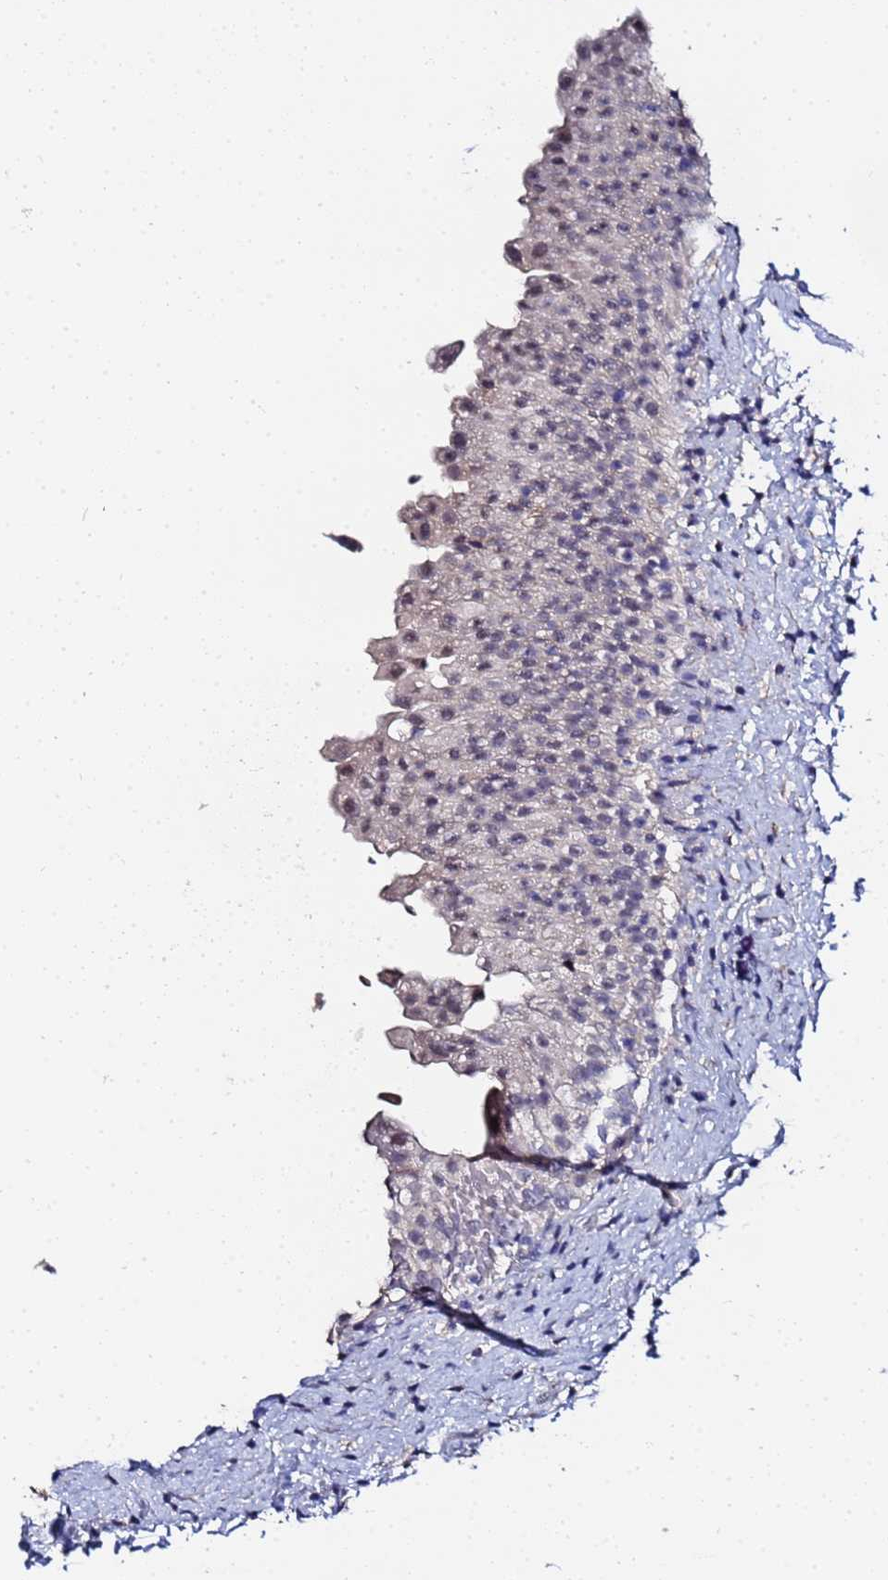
{"staining": {"intensity": "weak", "quantity": "<25%", "location": "nuclear"}, "tissue": "urinary bladder", "cell_type": "Urothelial cells", "image_type": "normal", "snomed": [{"axis": "morphology", "description": "Normal tissue, NOS"}, {"axis": "topography", "description": "Urinary bladder"}], "caption": "Protein analysis of unremarkable urinary bladder demonstrates no significant staining in urothelial cells. The staining is performed using DAB (3,3'-diaminobenzidine) brown chromogen with nuclei counter-stained in using hematoxylin.", "gene": "TCP10L", "patient": {"sex": "female", "age": 27}}